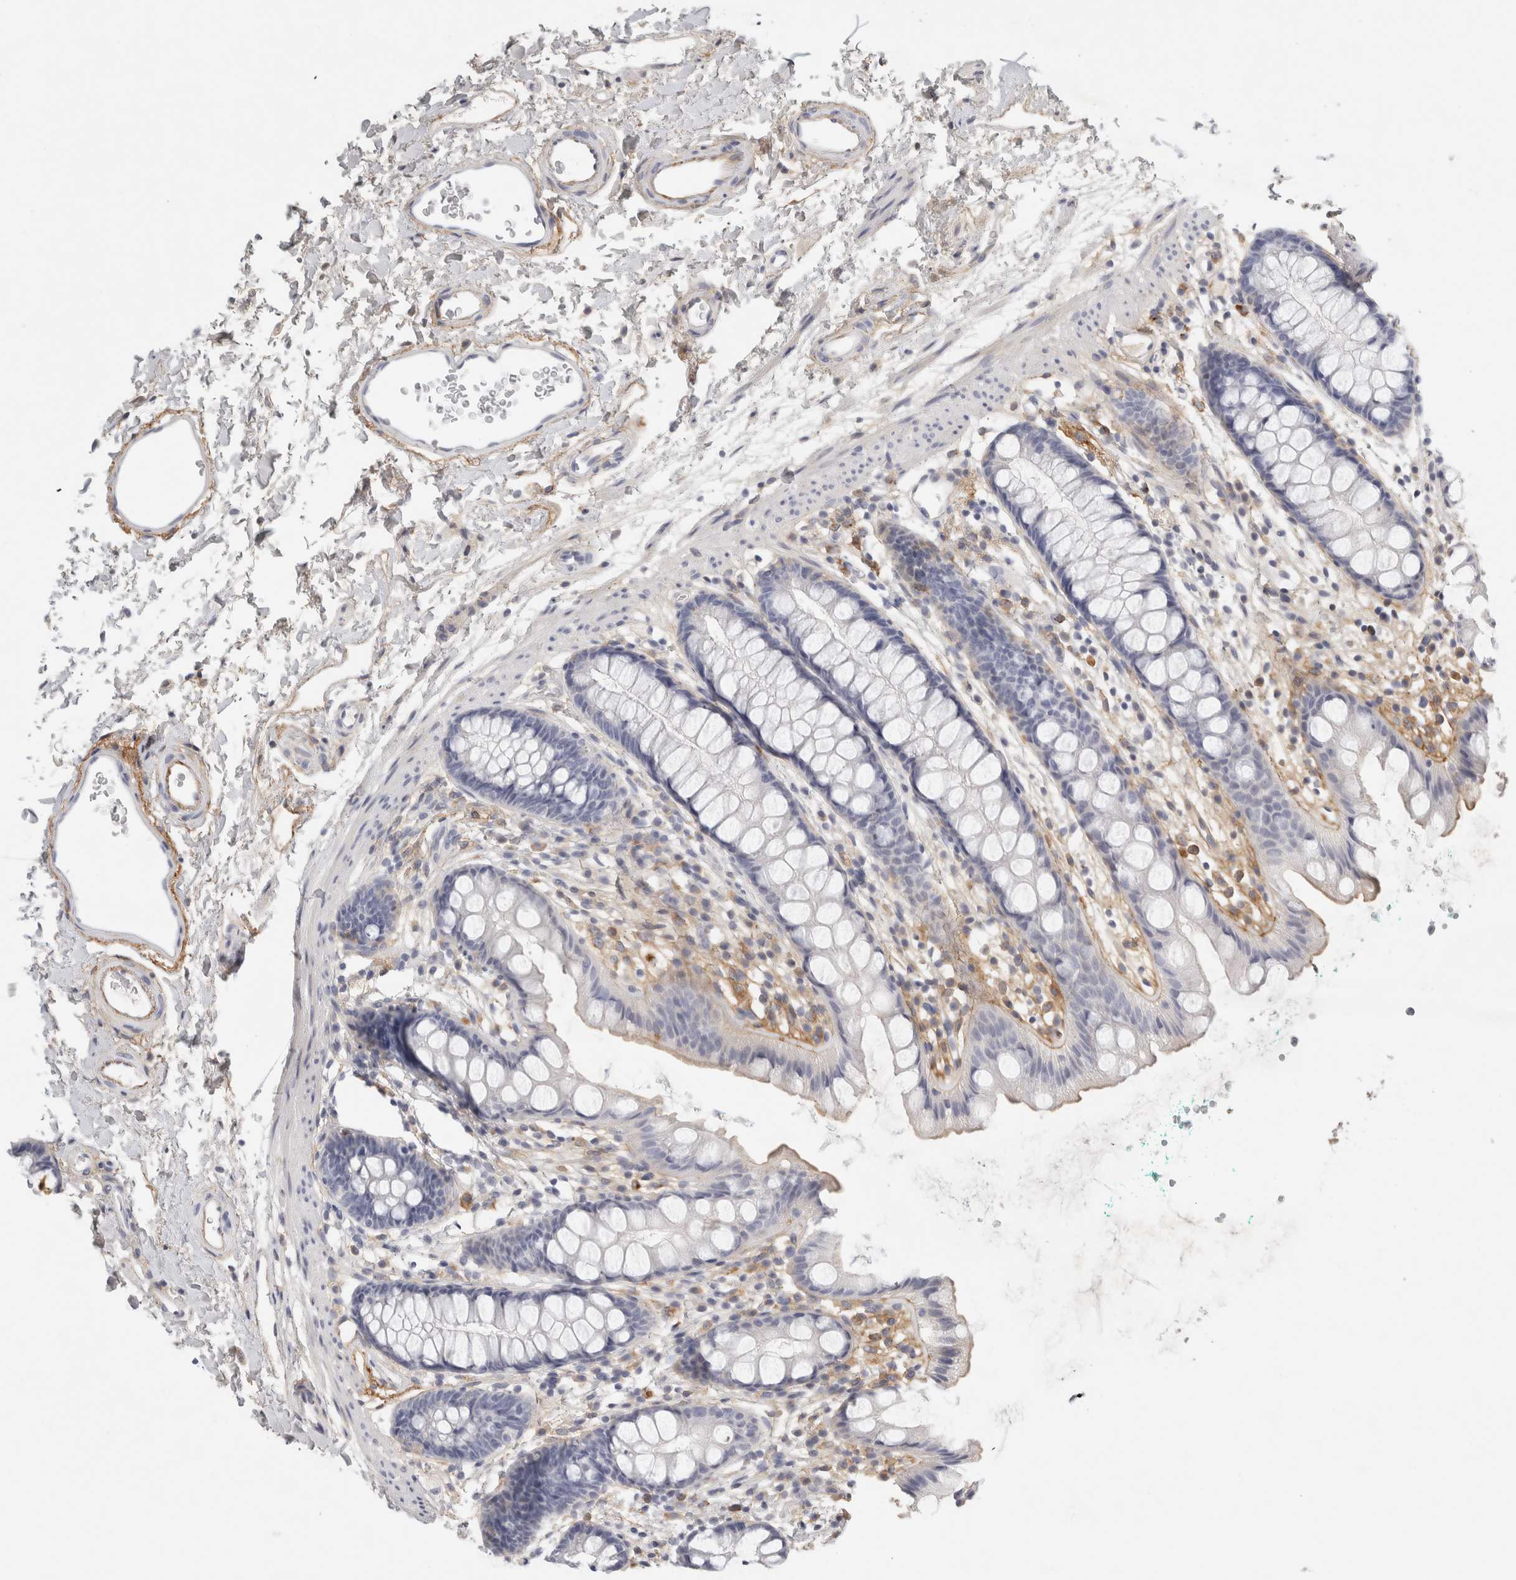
{"staining": {"intensity": "negative", "quantity": "none", "location": "none"}, "tissue": "rectum", "cell_type": "Glandular cells", "image_type": "normal", "snomed": [{"axis": "morphology", "description": "Normal tissue, NOS"}, {"axis": "topography", "description": "Rectum"}], "caption": "Rectum was stained to show a protein in brown. There is no significant positivity in glandular cells.", "gene": "FGL2", "patient": {"sex": "female", "age": 65}}